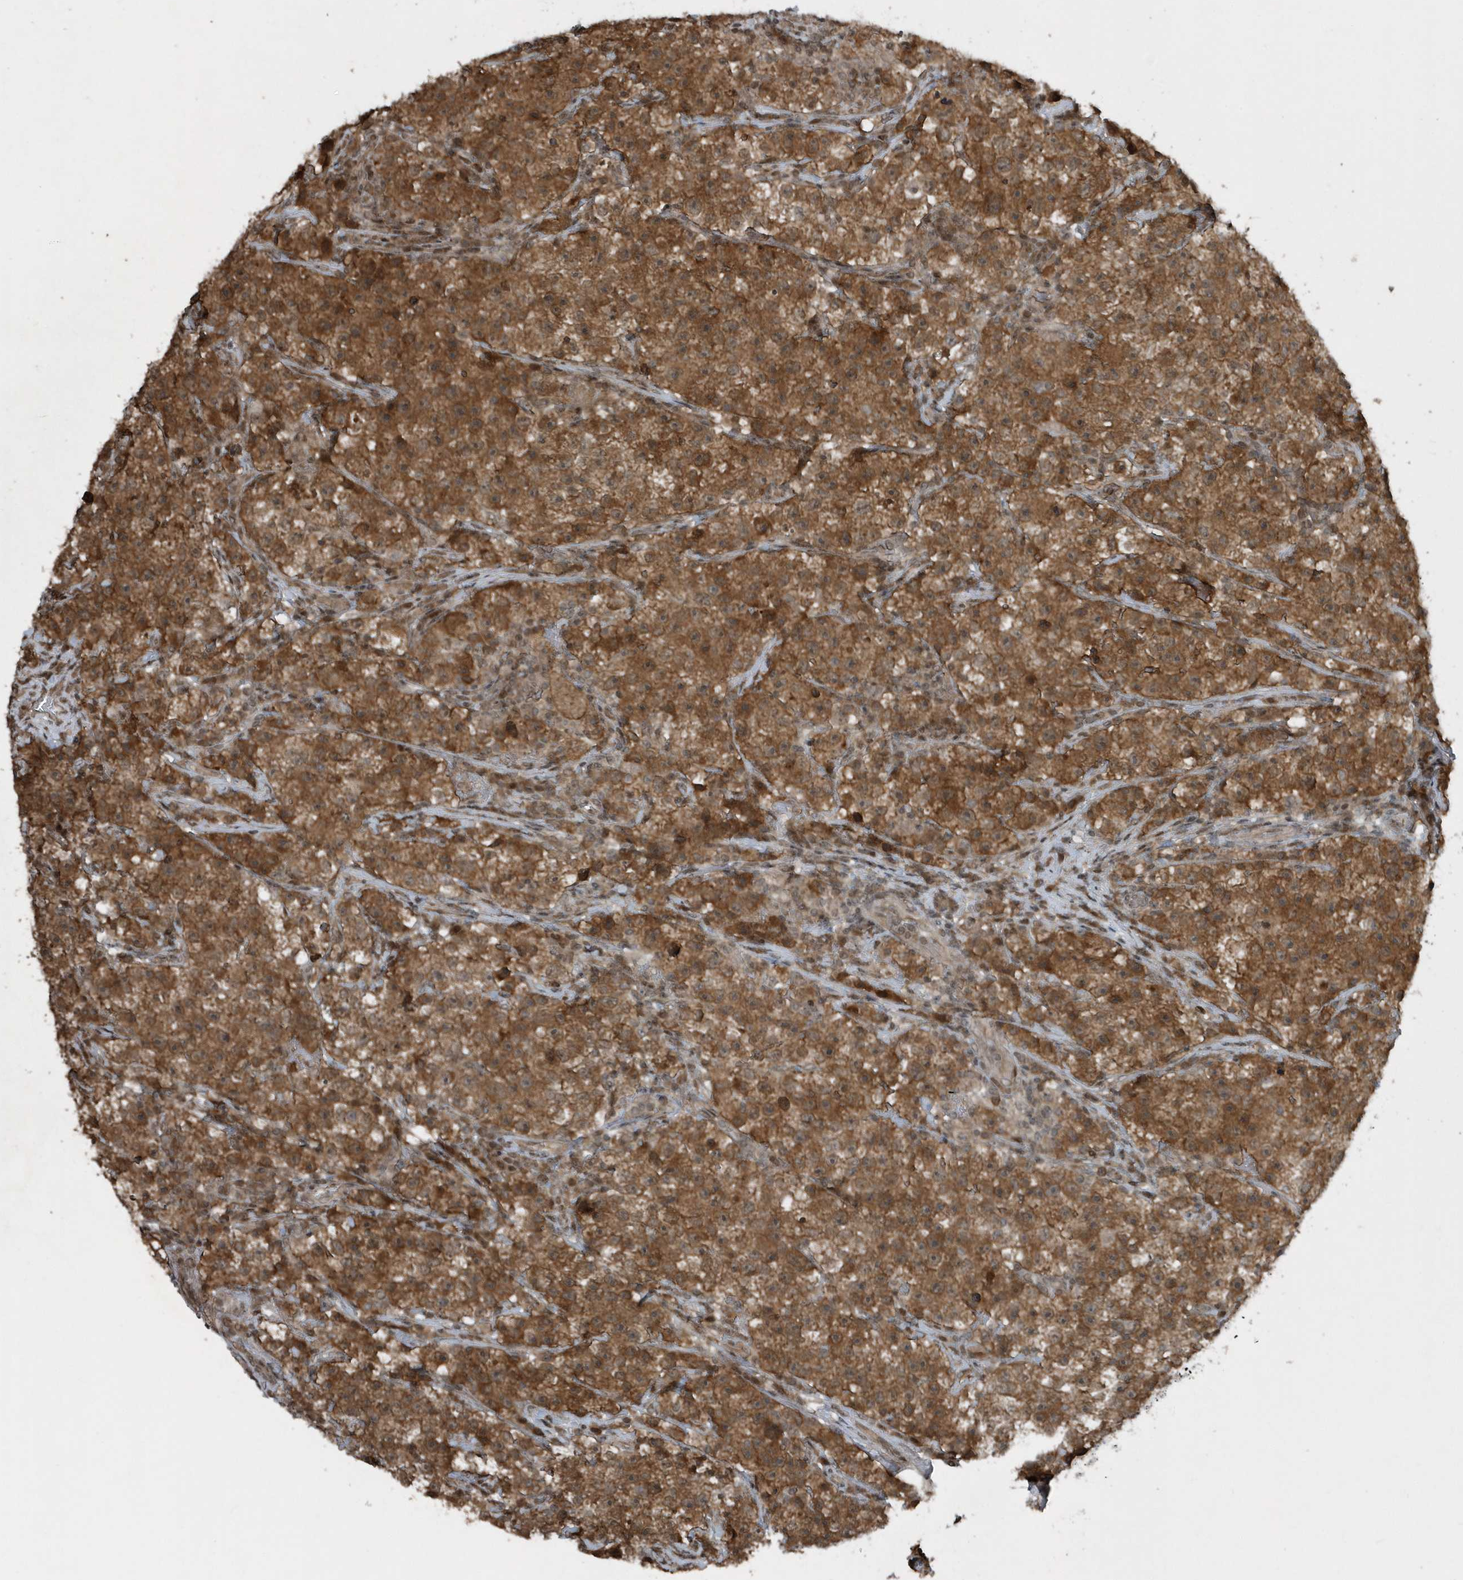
{"staining": {"intensity": "strong", "quantity": ">75%", "location": "cytoplasmic/membranous"}, "tissue": "testis cancer", "cell_type": "Tumor cells", "image_type": "cancer", "snomed": [{"axis": "morphology", "description": "Seminoma, NOS"}, {"axis": "topography", "description": "Testis"}], "caption": "Human testis seminoma stained for a protein (brown) demonstrates strong cytoplasmic/membranous positive positivity in about >75% of tumor cells.", "gene": "EIF2B1", "patient": {"sex": "male", "age": 22}}